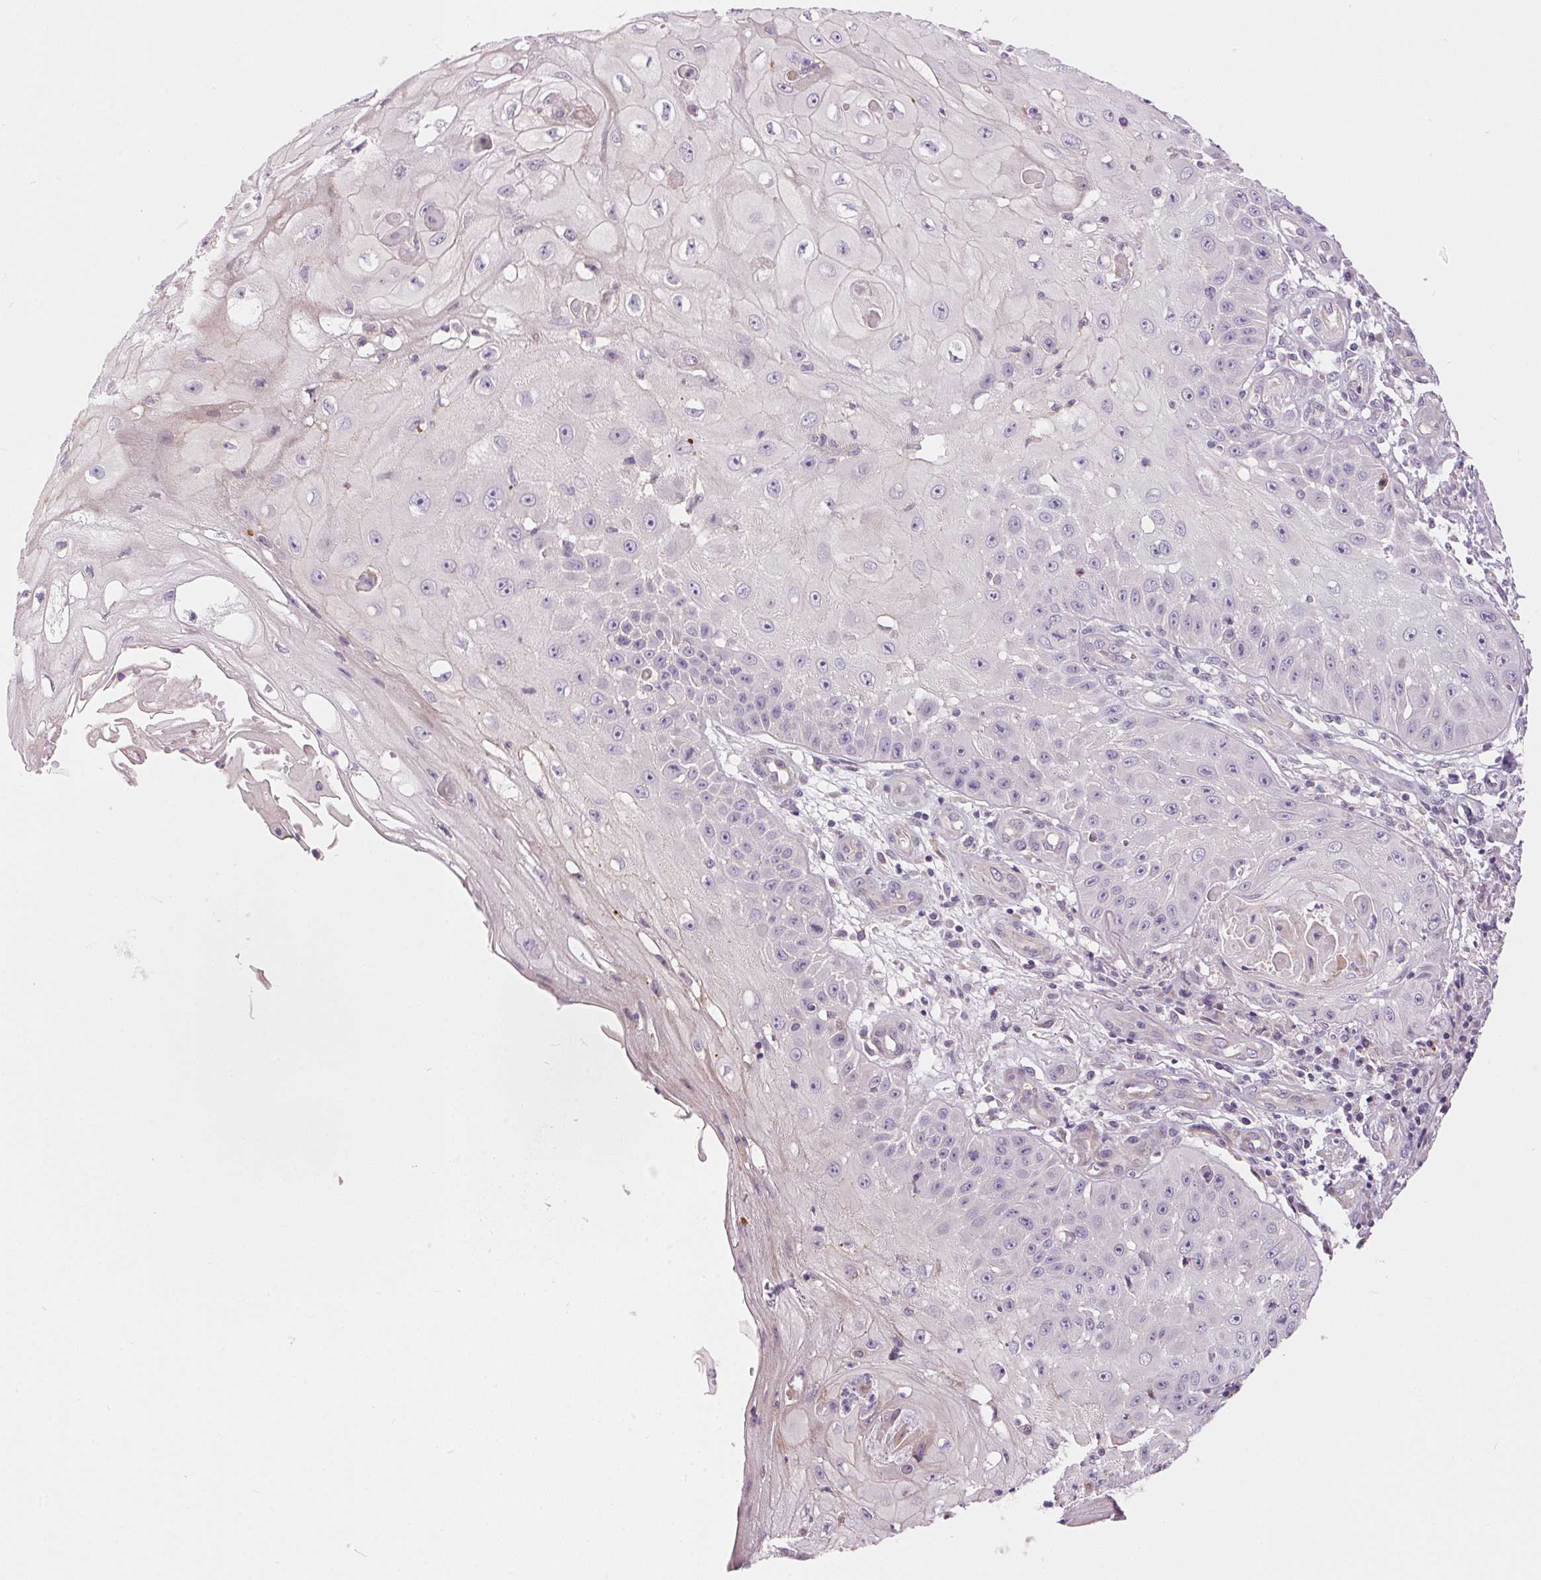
{"staining": {"intensity": "negative", "quantity": "none", "location": "none"}, "tissue": "skin cancer", "cell_type": "Tumor cells", "image_type": "cancer", "snomed": [{"axis": "morphology", "description": "Squamous cell carcinoma, NOS"}, {"axis": "topography", "description": "Skin"}], "caption": "High power microscopy histopathology image of an immunohistochemistry (IHC) micrograph of squamous cell carcinoma (skin), revealing no significant positivity in tumor cells.", "gene": "UNC13B", "patient": {"sex": "male", "age": 70}}